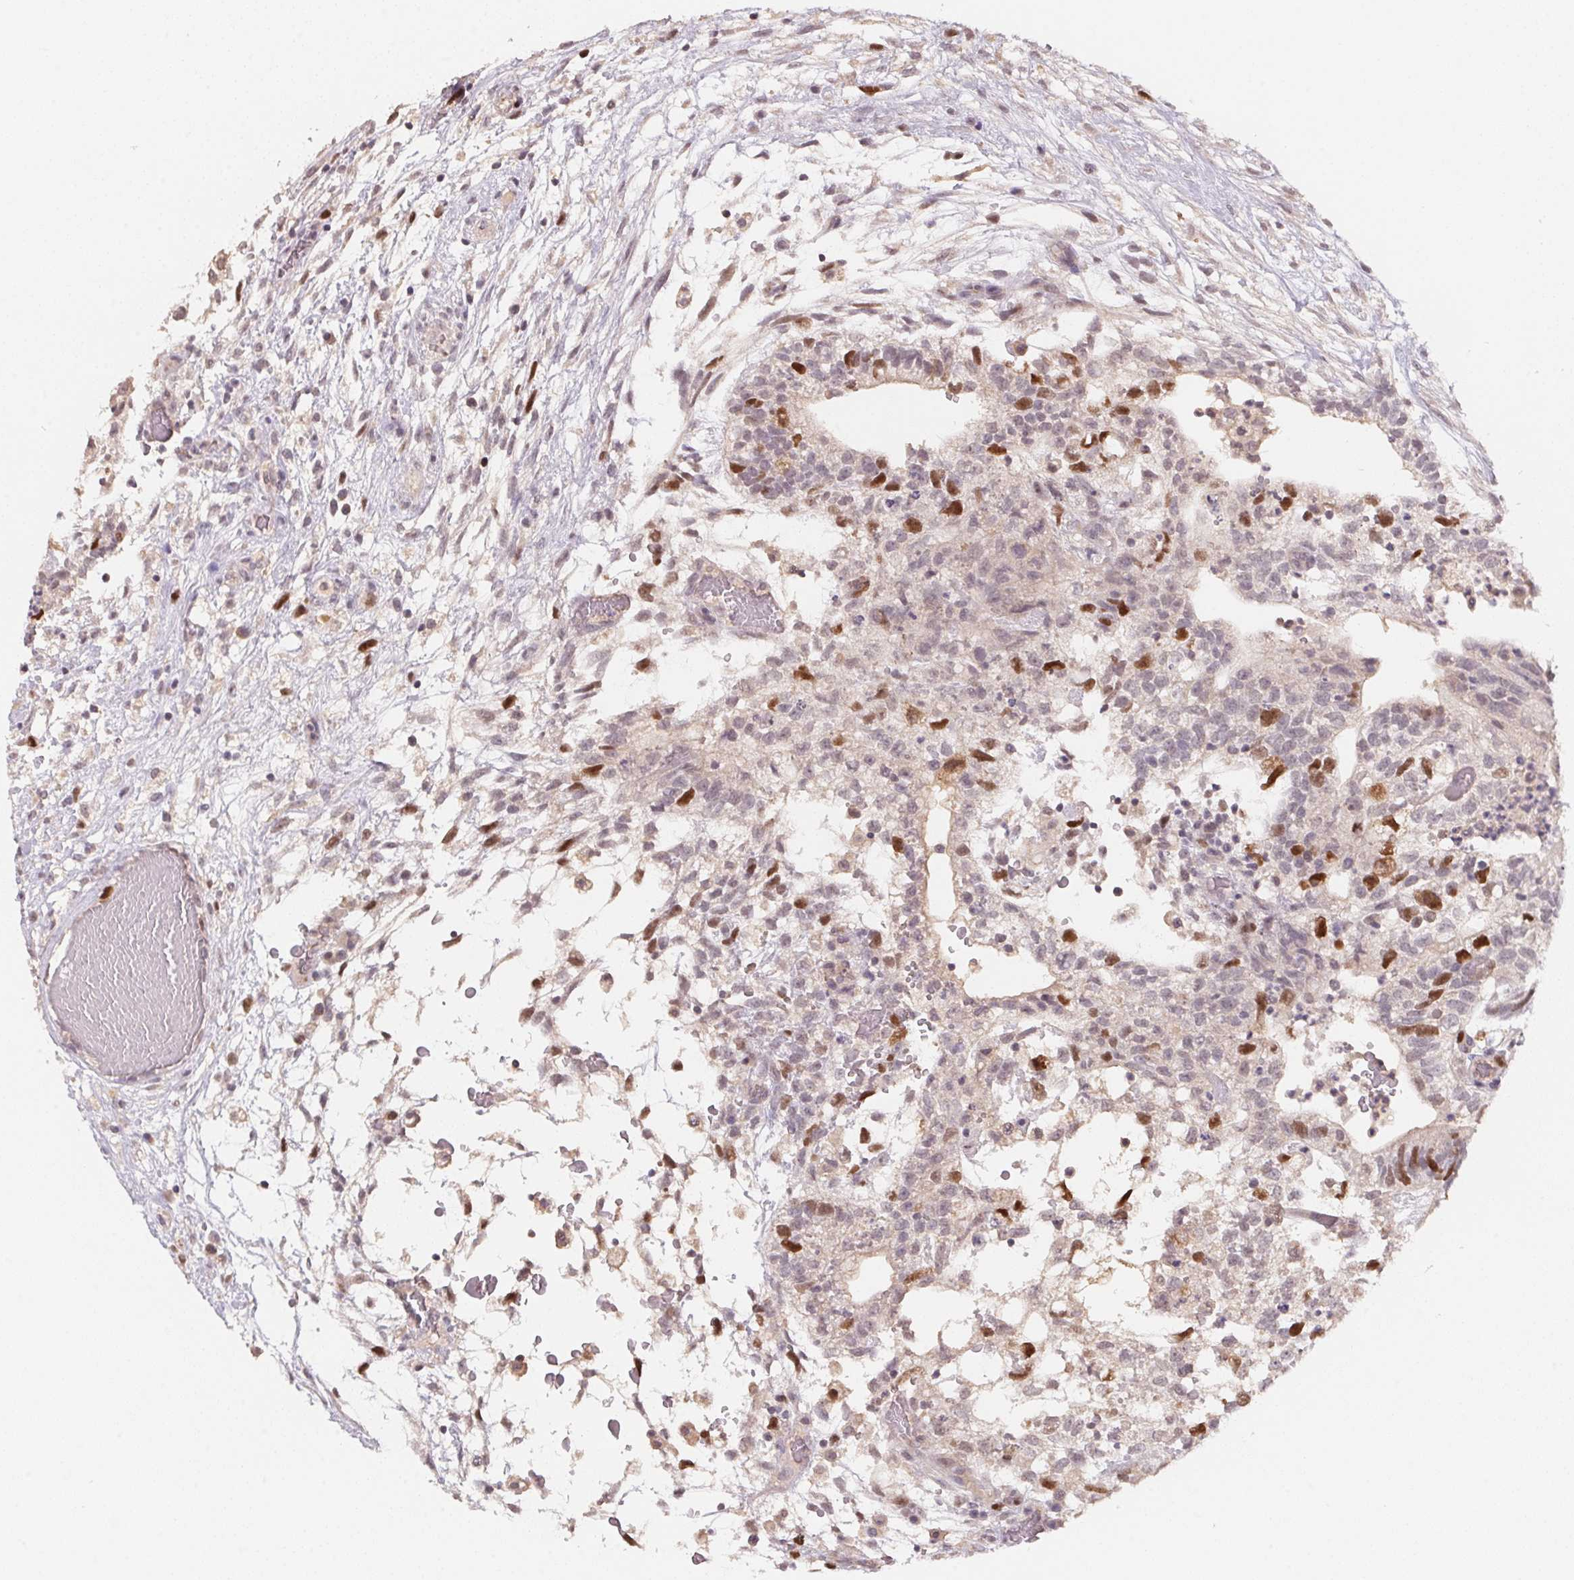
{"staining": {"intensity": "moderate", "quantity": "25%-75%", "location": "nuclear"}, "tissue": "testis cancer", "cell_type": "Tumor cells", "image_type": "cancer", "snomed": [{"axis": "morphology", "description": "Carcinoma, Embryonal, NOS"}, {"axis": "topography", "description": "Testis"}], "caption": "Testis cancer tissue exhibits moderate nuclear staining in about 25%-75% of tumor cells, visualized by immunohistochemistry.", "gene": "KIFC1", "patient": {"sex": "male", "age": 32}}